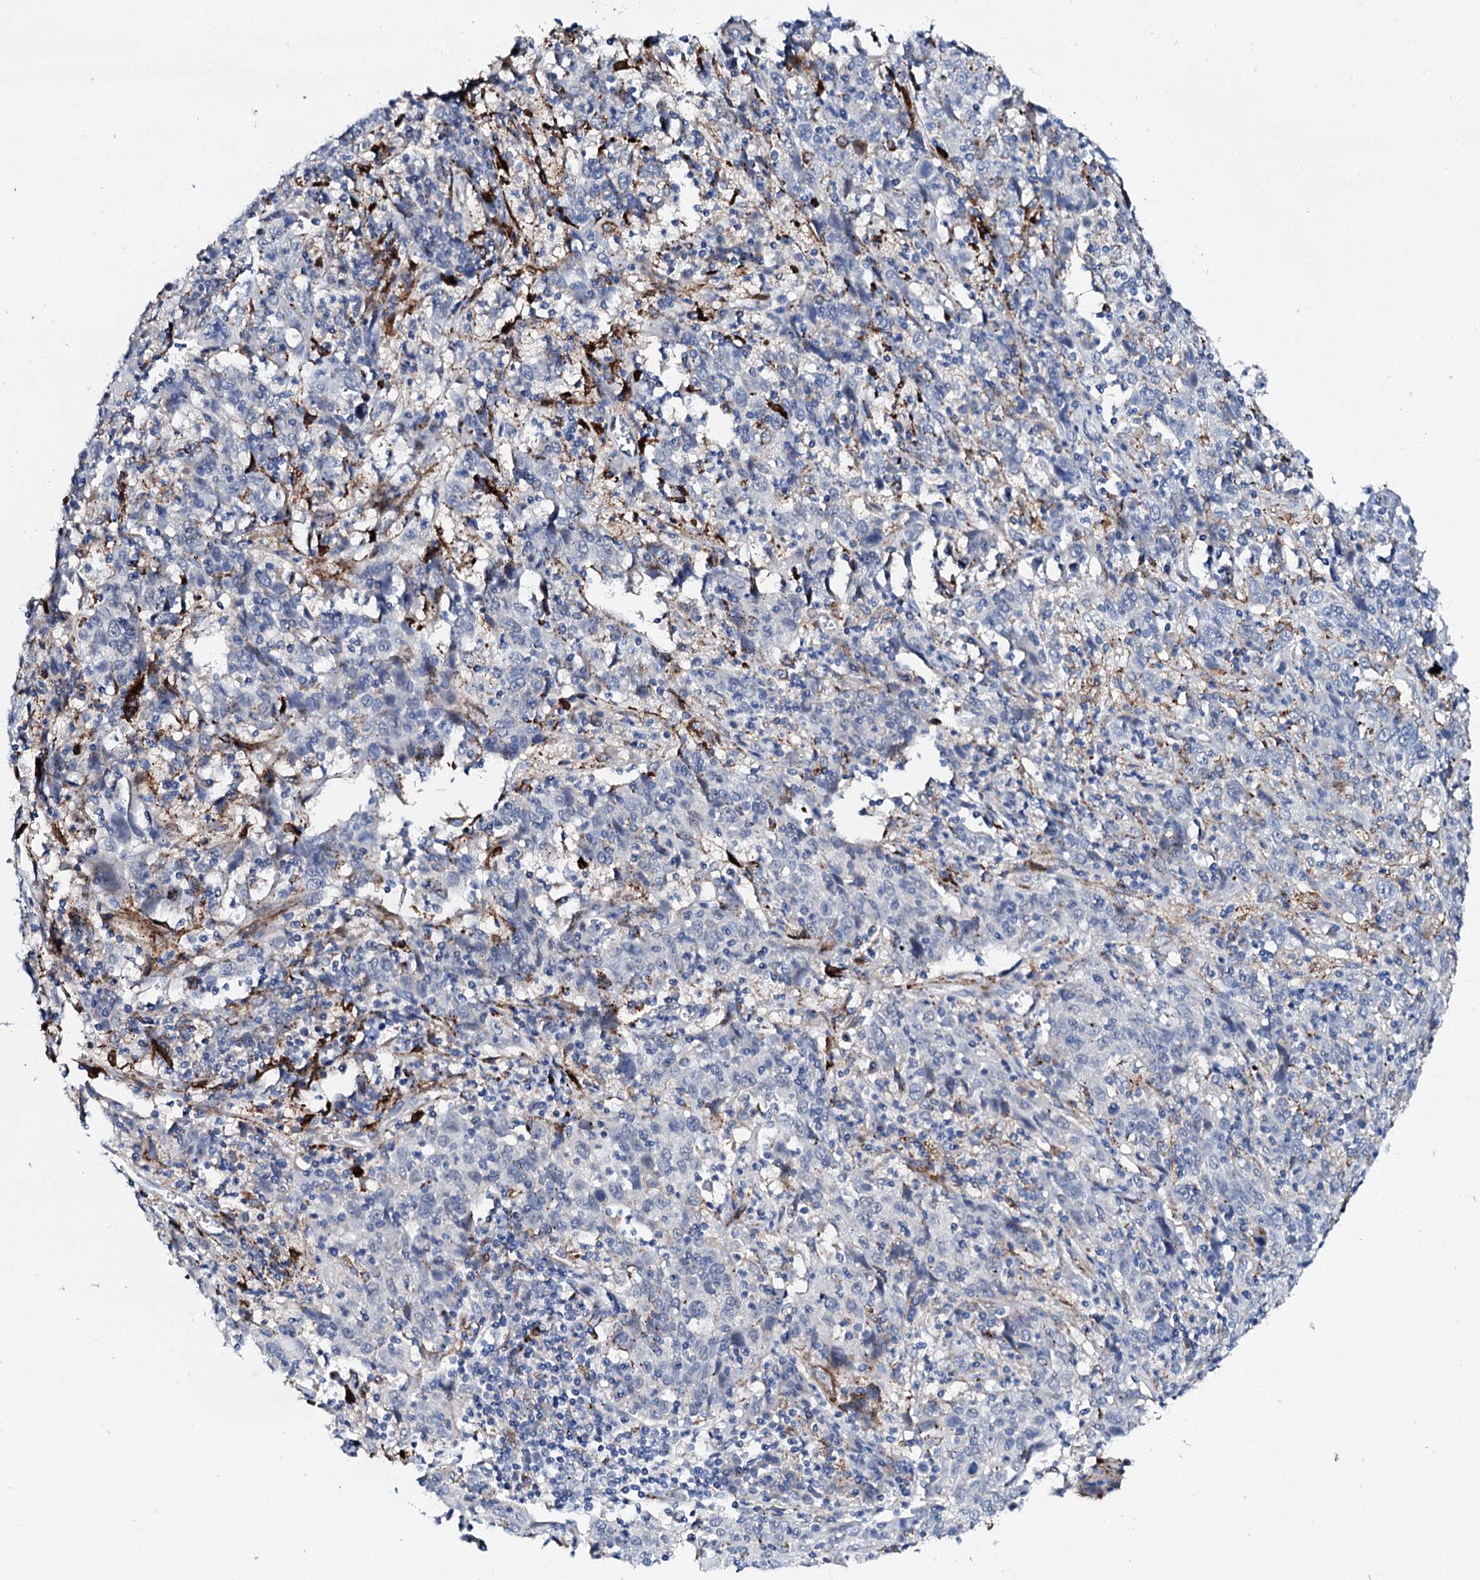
{"staining": {"intensity": "negative", "quantity": "none", "location": "none"}, "tissue": "cervical cancer", "cell_type": "Tumor cells", "image_type": "cancer", "snomed": [{"axis": "morphology", "description": "Squamous cell carcinoma, NOS"}, {"axis": "topography", "description": "Cervix"}], "caption": "Histopathology image shows no protein expression in tumor cells of squamous cell carcinoma (cervical) tissue.", "gene": "MED13L", "patient": {"sex": "female", "age": 46}}